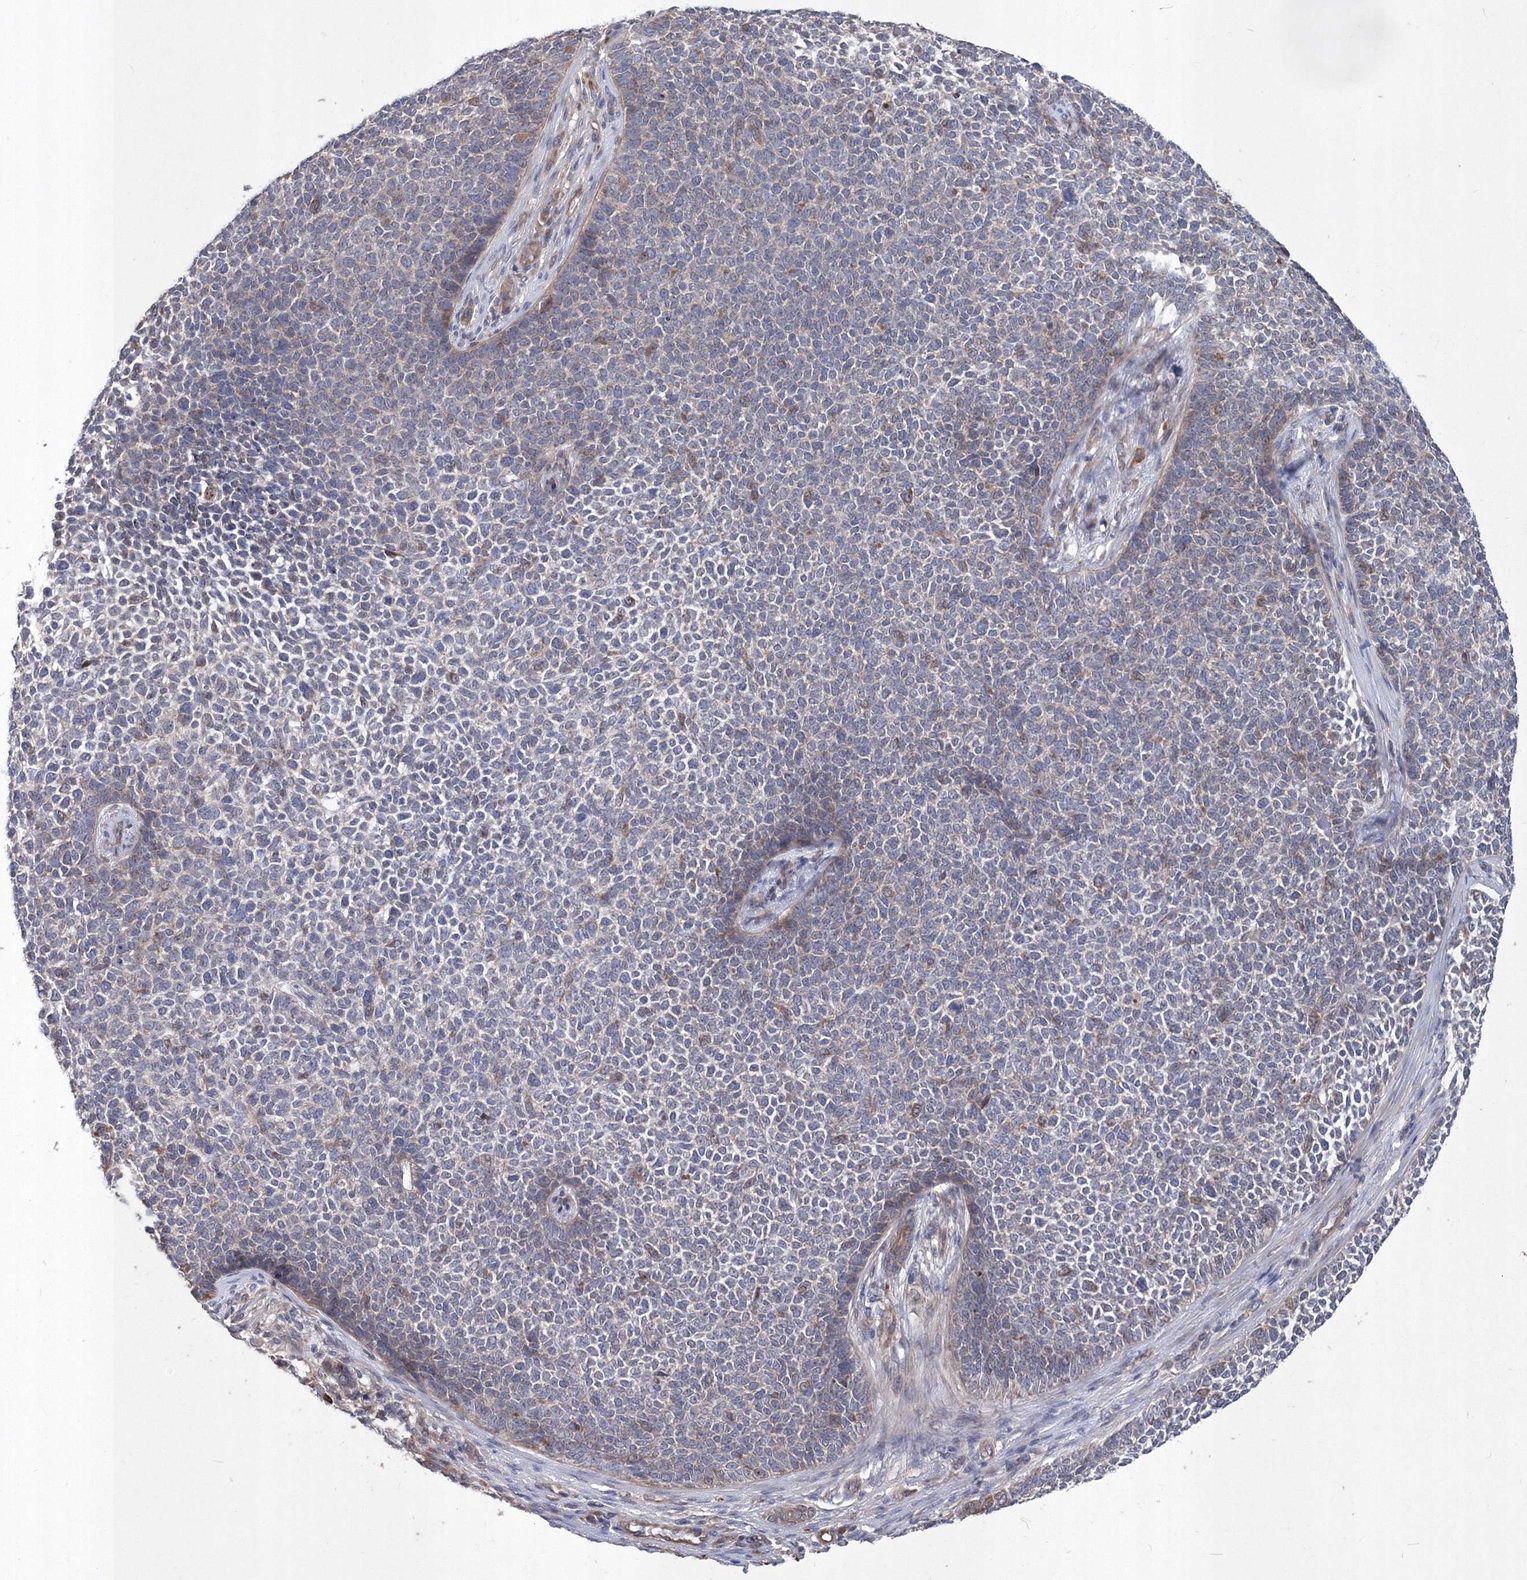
{"staining": {"intensity": "weak", "quantity": "25%-75%", "location": "cytoplasmic/membranous"}, "tissue": "skin cancer", "cell_type": "Tumor cells", "image_type": "cancer", "snomed": [{"axis": "morphology", "description": "Basal cell carcinoma"}, {"axis": "topography", "description": "Skin"}], "caption": "Skin basal cell carcinoma was stained to show a protein in brown. There is low levels of weak cytoplasmic/membranous expression in about 25%-75% of tumor cells. (IHC, brightfield microscopy, high magnification).", "gene": "MTRF1L", "patient": {"sex": "female", "age": 84}}